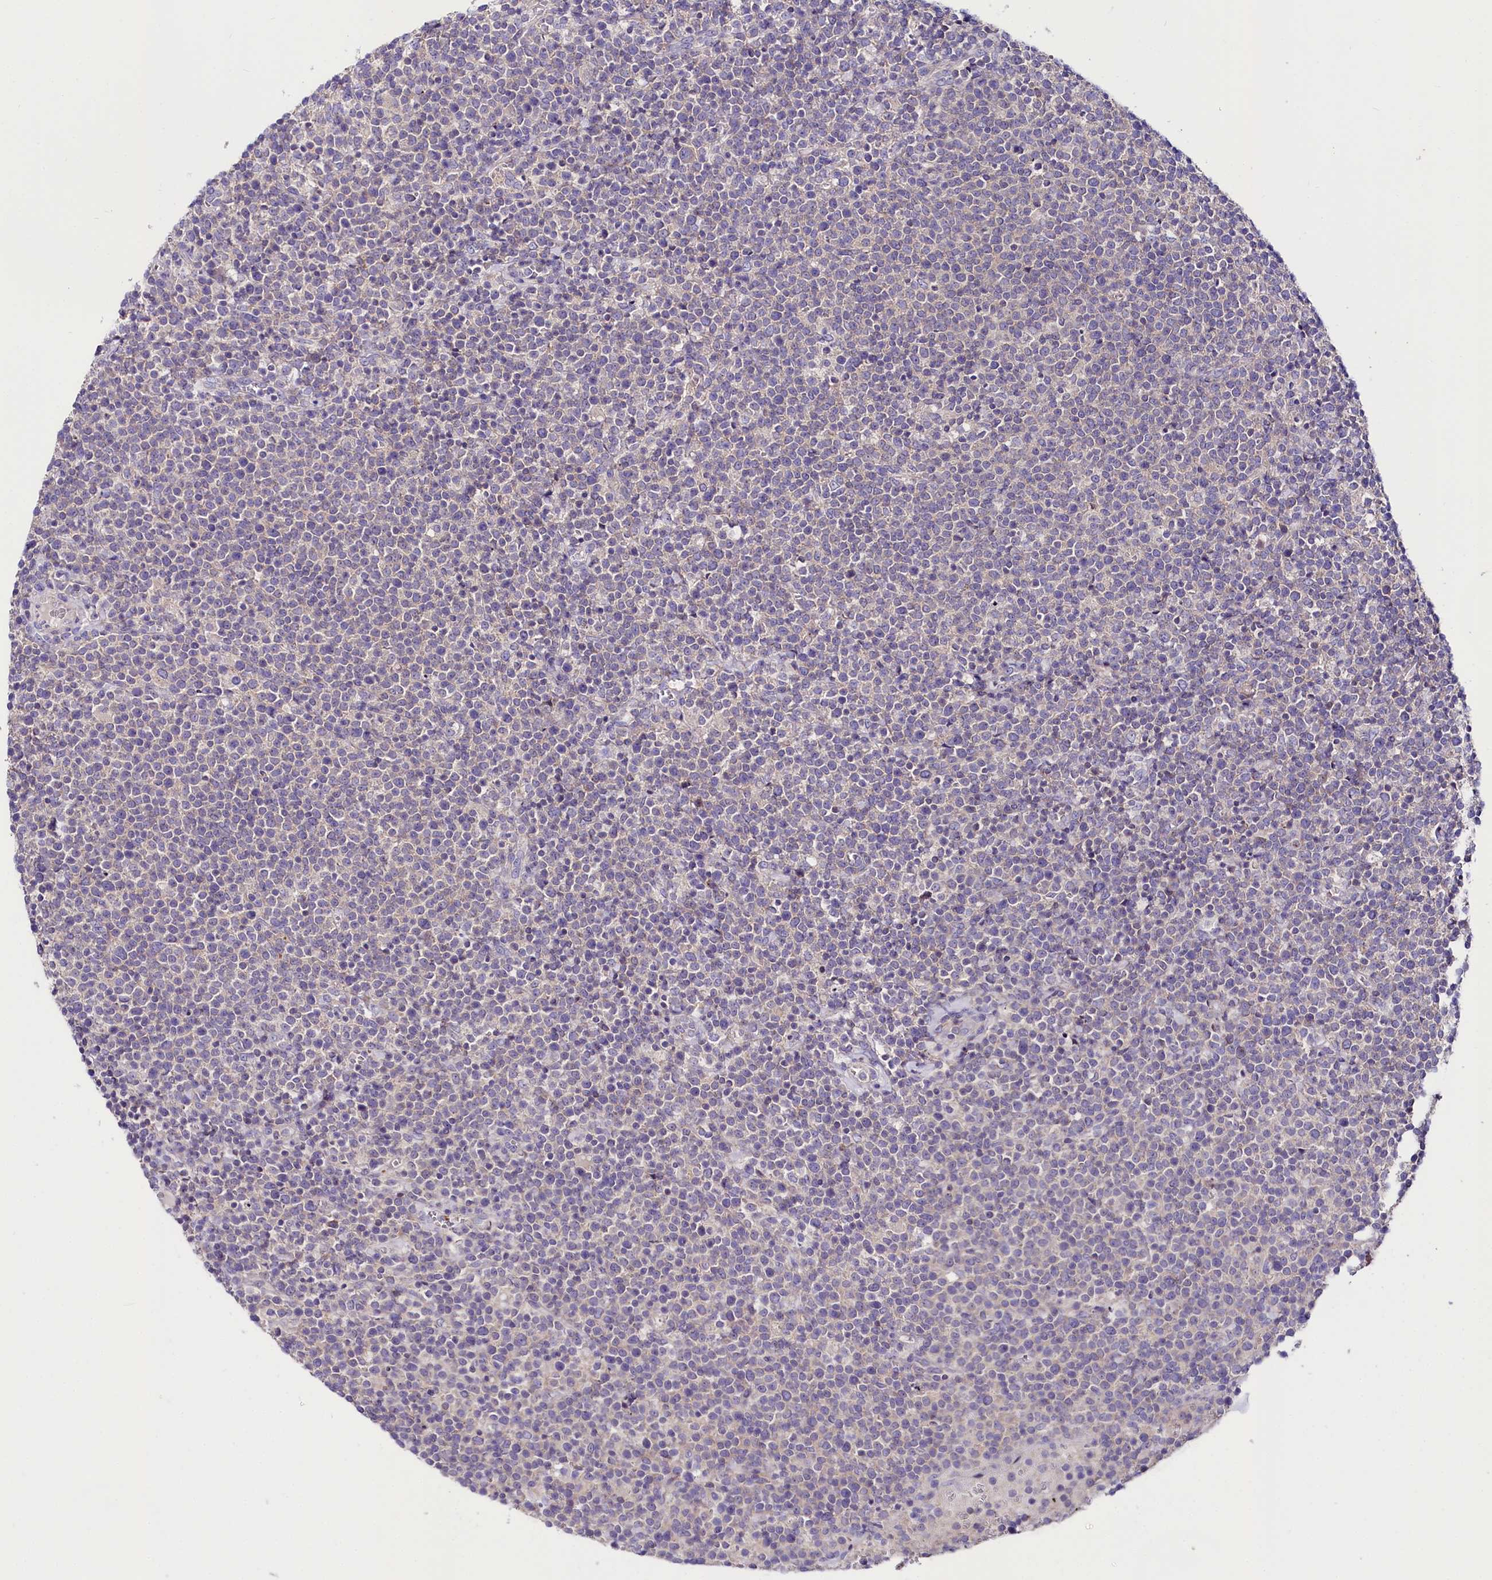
{"staining": {"intensity": "negative", "quantity": "none", "location": "none"}, "tissue": "lymphoma", "cell_type": "Tumor cells", "image_type": "cancer", "snomed": [{"axis": "morphology", "description": "Malignant lymphoma, non-Hodgkin's type, High grade"}, {"axis": "topography", "description": "Lymph node"}], "caption": "The immunohistochemistry (IHC) image has no significant positivity in tumor cells of malignant lymphoma, non-Hodgkin's type (high-grade) tissue.", "gene": "ABHD5", "patient": {"sex": "male", "age": 61}}